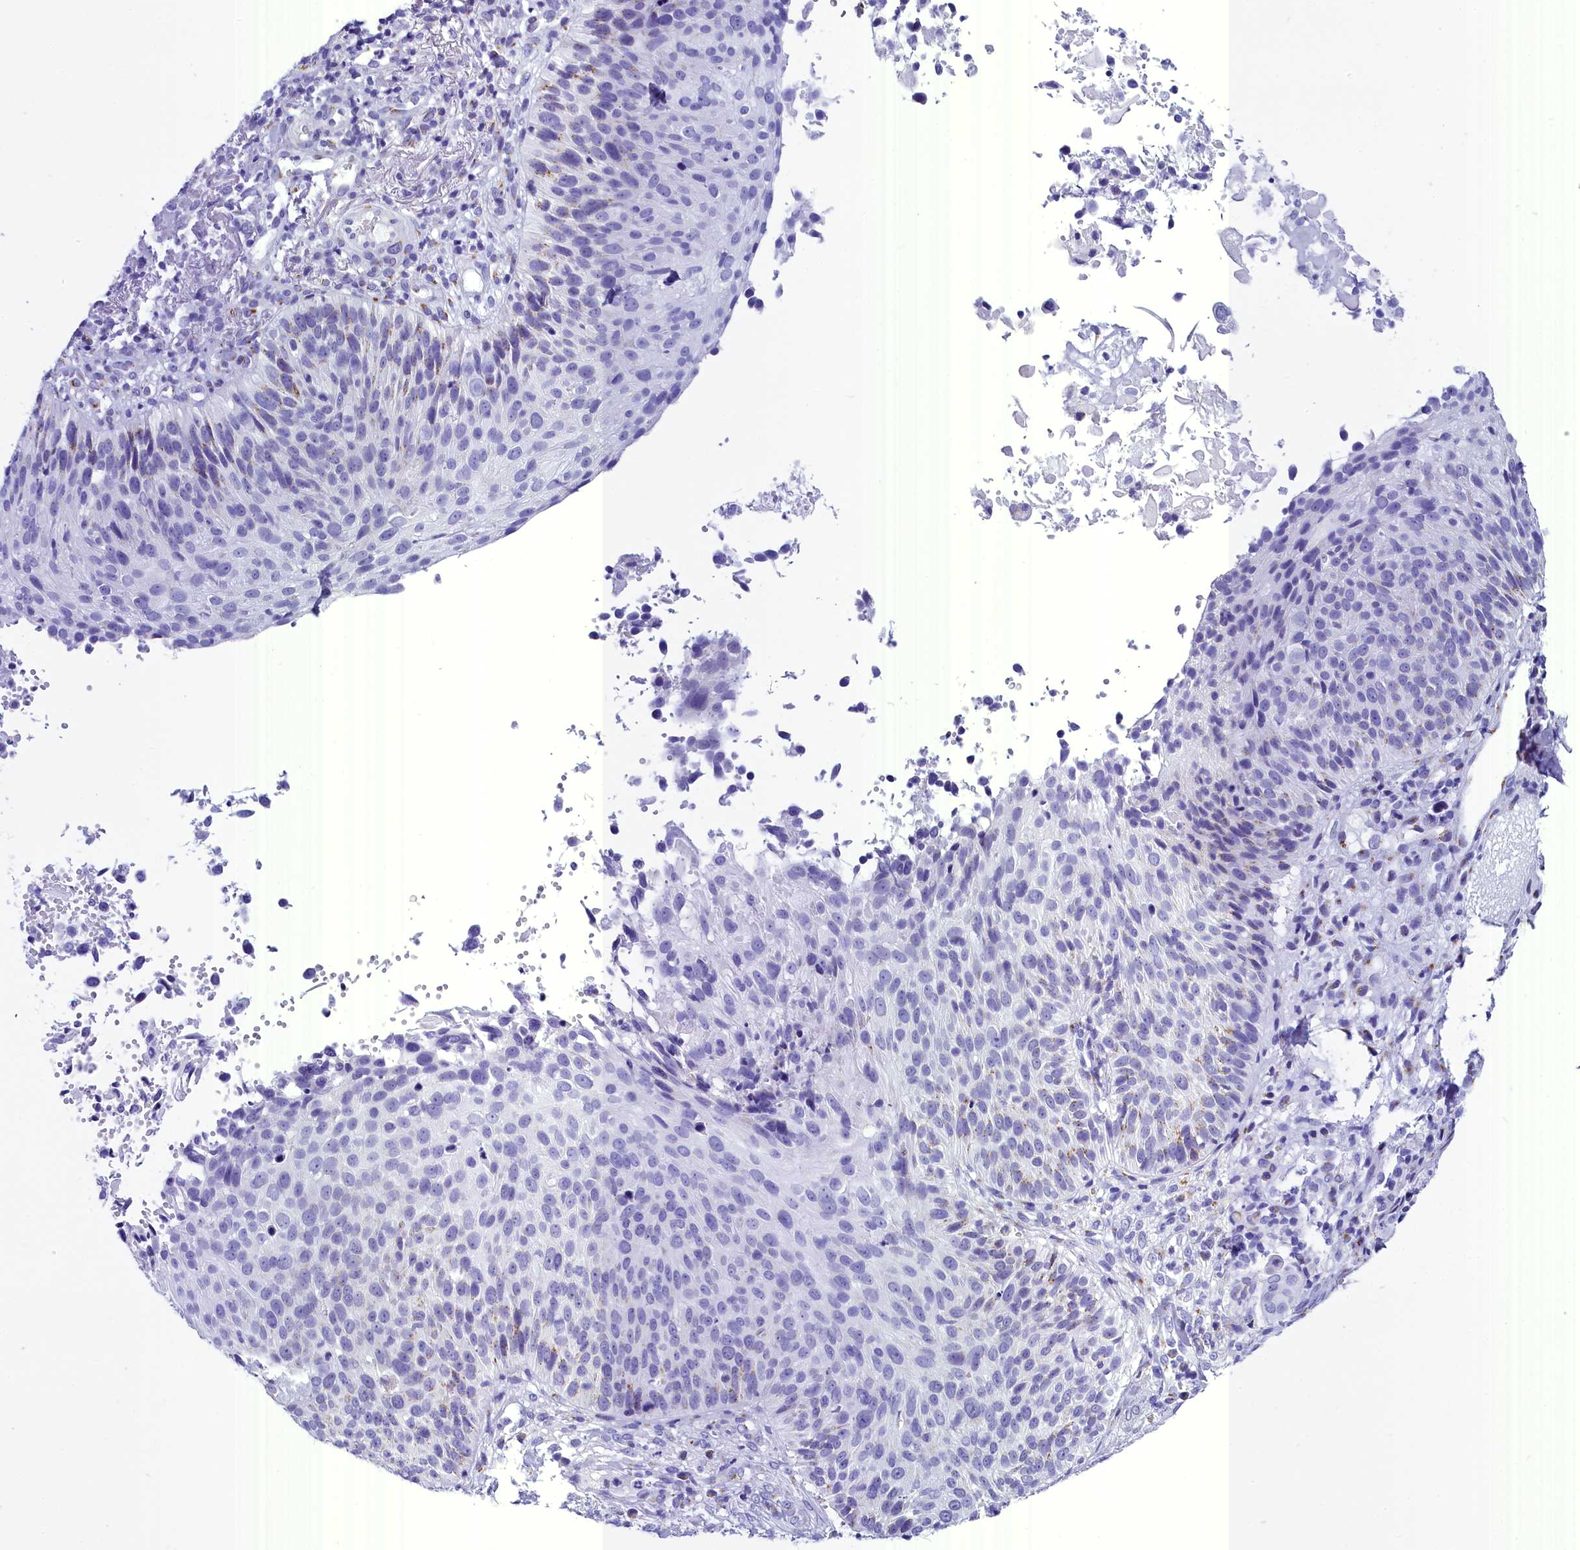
{"staining": {"intensity": "weak", "quantity": "<25%", "location": "cytoplasmic/membranous"}, "tissue": "cervical cancer", "cell_type": "Tumor cells", "image_type": "cancer", "snomed": [{"axis": "morphology", "description": "Squamous cell carcinoma, NOS"}, {"axis": "topography", "description": "Cervix"}], "caption": "Tumor cells are negative for brown protein staining in cervical cancer (squamous cell carcinoma). The staining is performed using DAB (3,3'-diaminobenzidine) brown chromogen with nuclei counter-stained in using hematoxylin.", "gene": "AP3B2", "patient": {"sex": "female", "age": 74}}